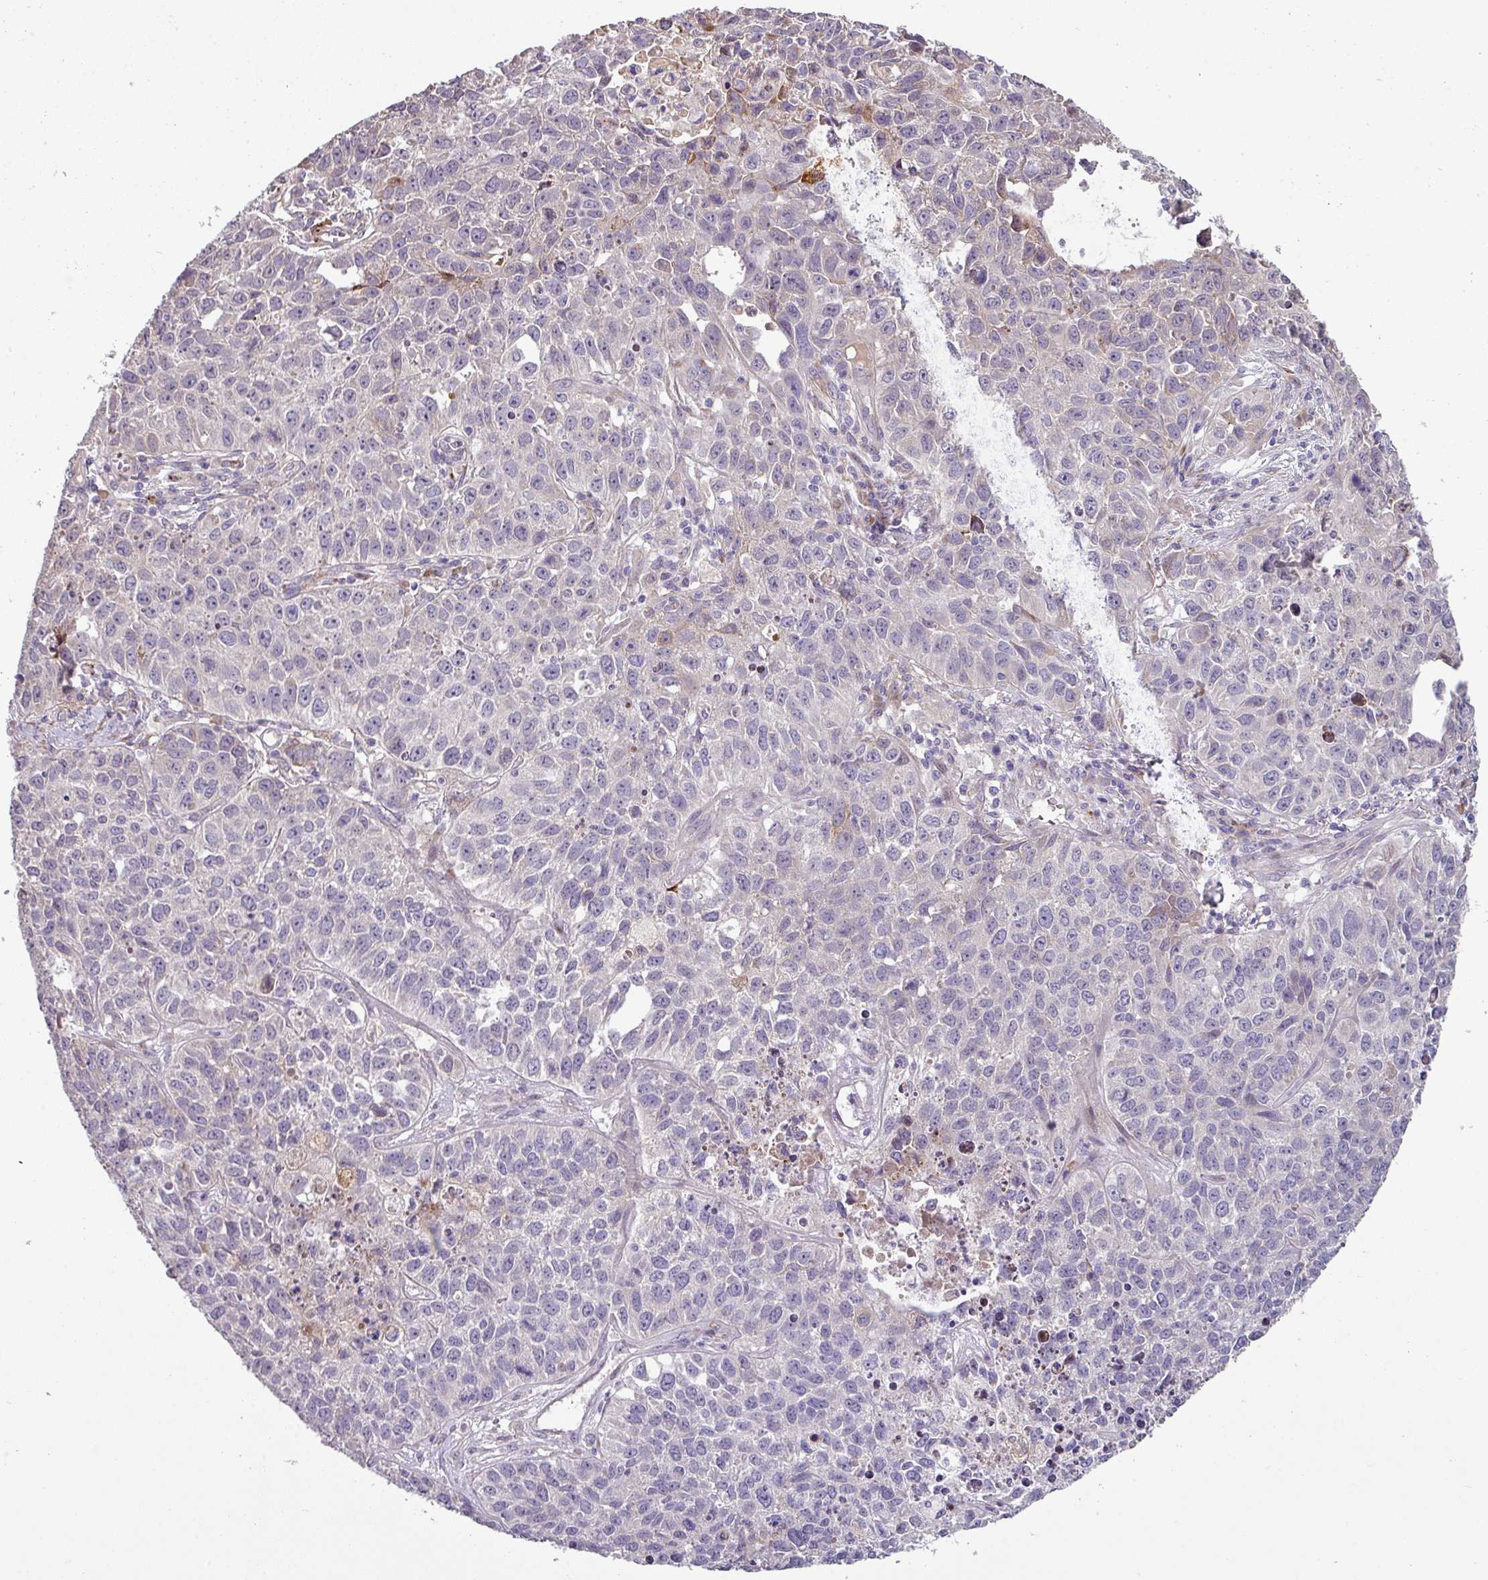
{"staining": {"intensity": "negative", "quantity": "none", "location": "none"}, "tissue": "lung cancer", "cell_type": "Tumor cells", "image_type": "cancer", "snomed": [{"axis": "morphology", "description": "Squamous cell carcinoma, NOS"}, {"axis": "topography", "description": "Lung"}], "caption": "Protein analysis of squamous cell carcinoma (lung) shows no significant expression in tumor cells.", "gene": "KLHL3", "patient": {"sex": "male", "age": 76}}